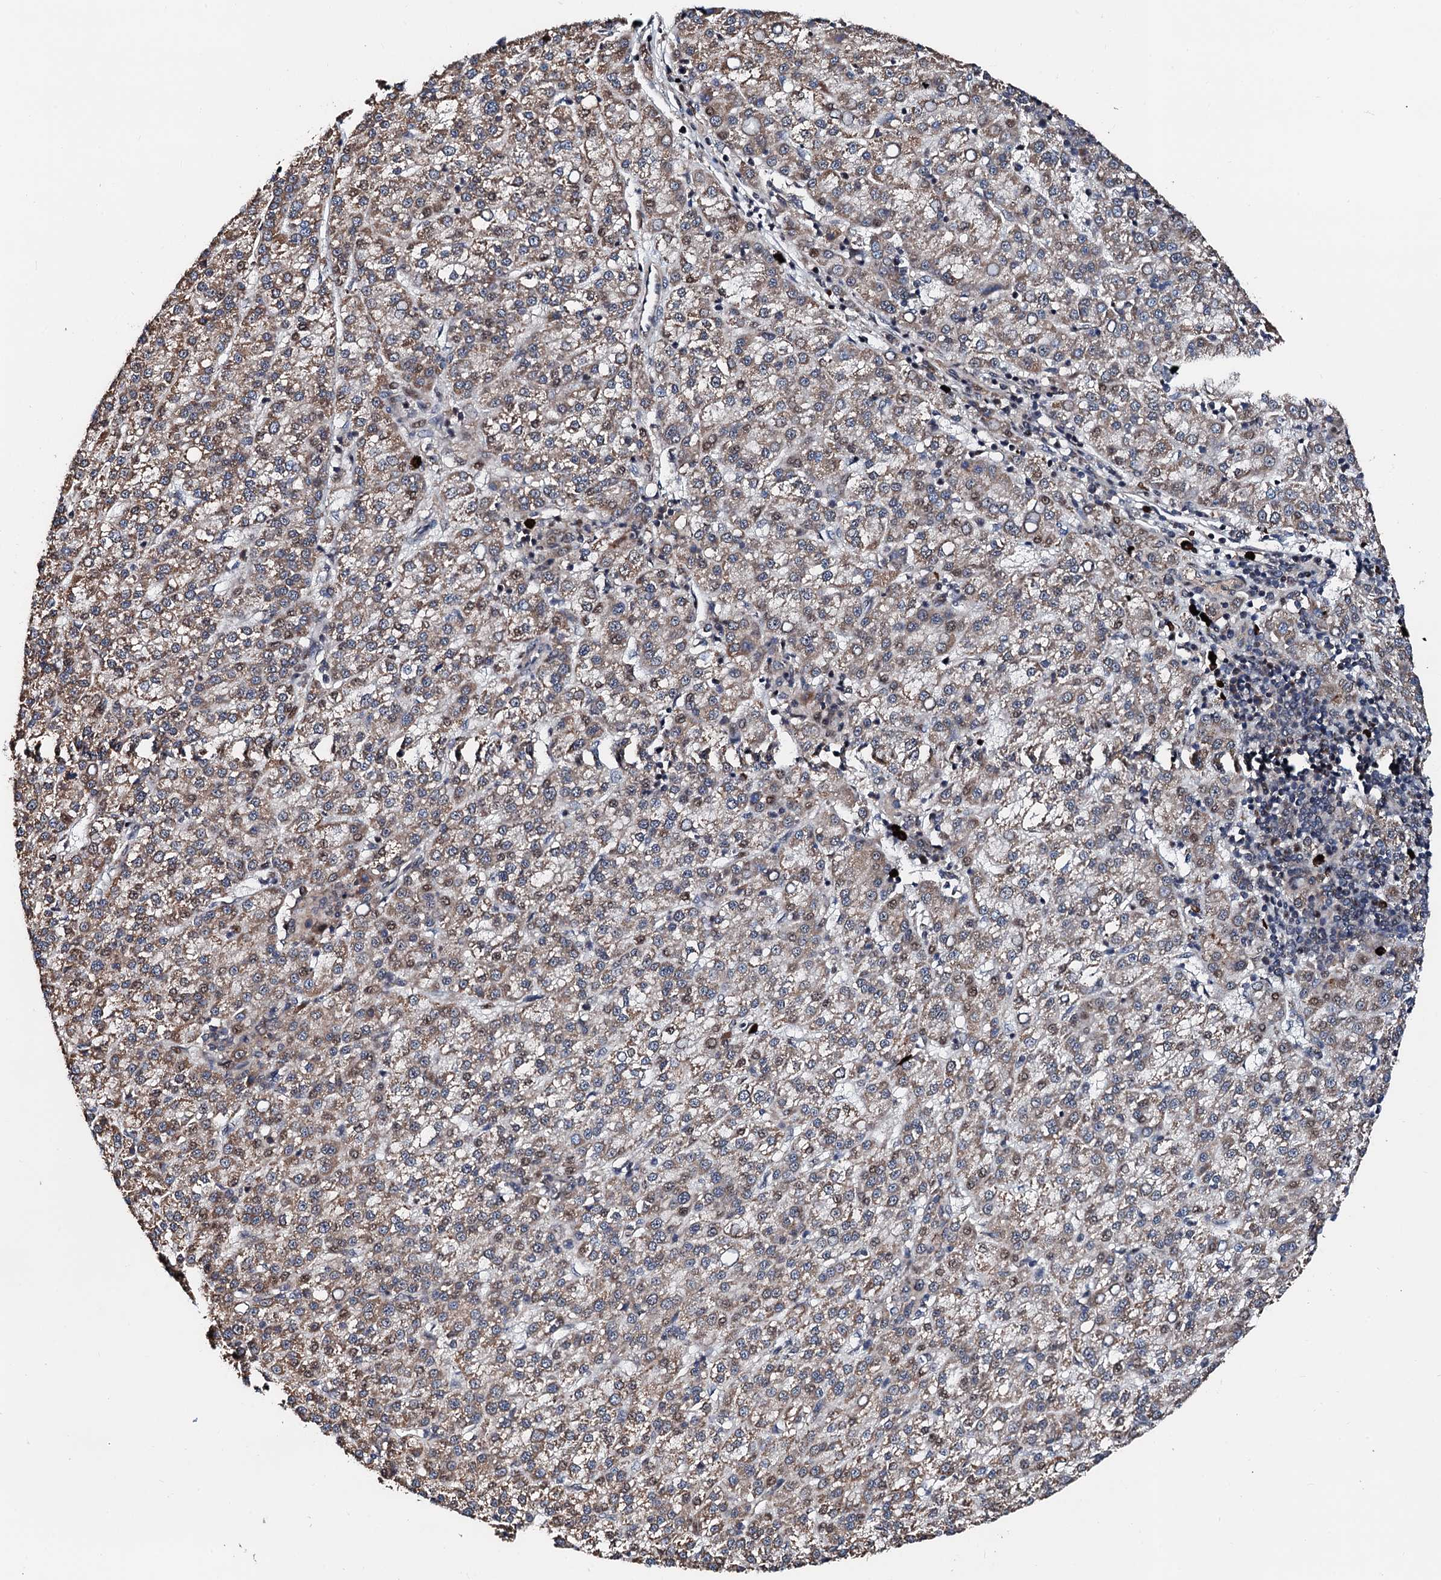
{"staining": {"intensity": "moderate", "quantity": ">75%", "location": "cytoplasmic/membranous"}, "tissue": "liver cancer", "cell_type": "Tumor cells", "image_type": "cancer", "snomed": [{"axis": "morphology", "description": "Carcinoma, Hepatocellular, NOS"}, {"axis": "topography", "description": "Liver"}], "caption": "This is an image of immunohistochemistry staining of liver cancer (hepatocellular carcinoma), which shows moderate expression in the cytoplasmic/membranous of tumor cells.", "gene": "KIF18A", "patient": {"sex": "female", "age": 58}}